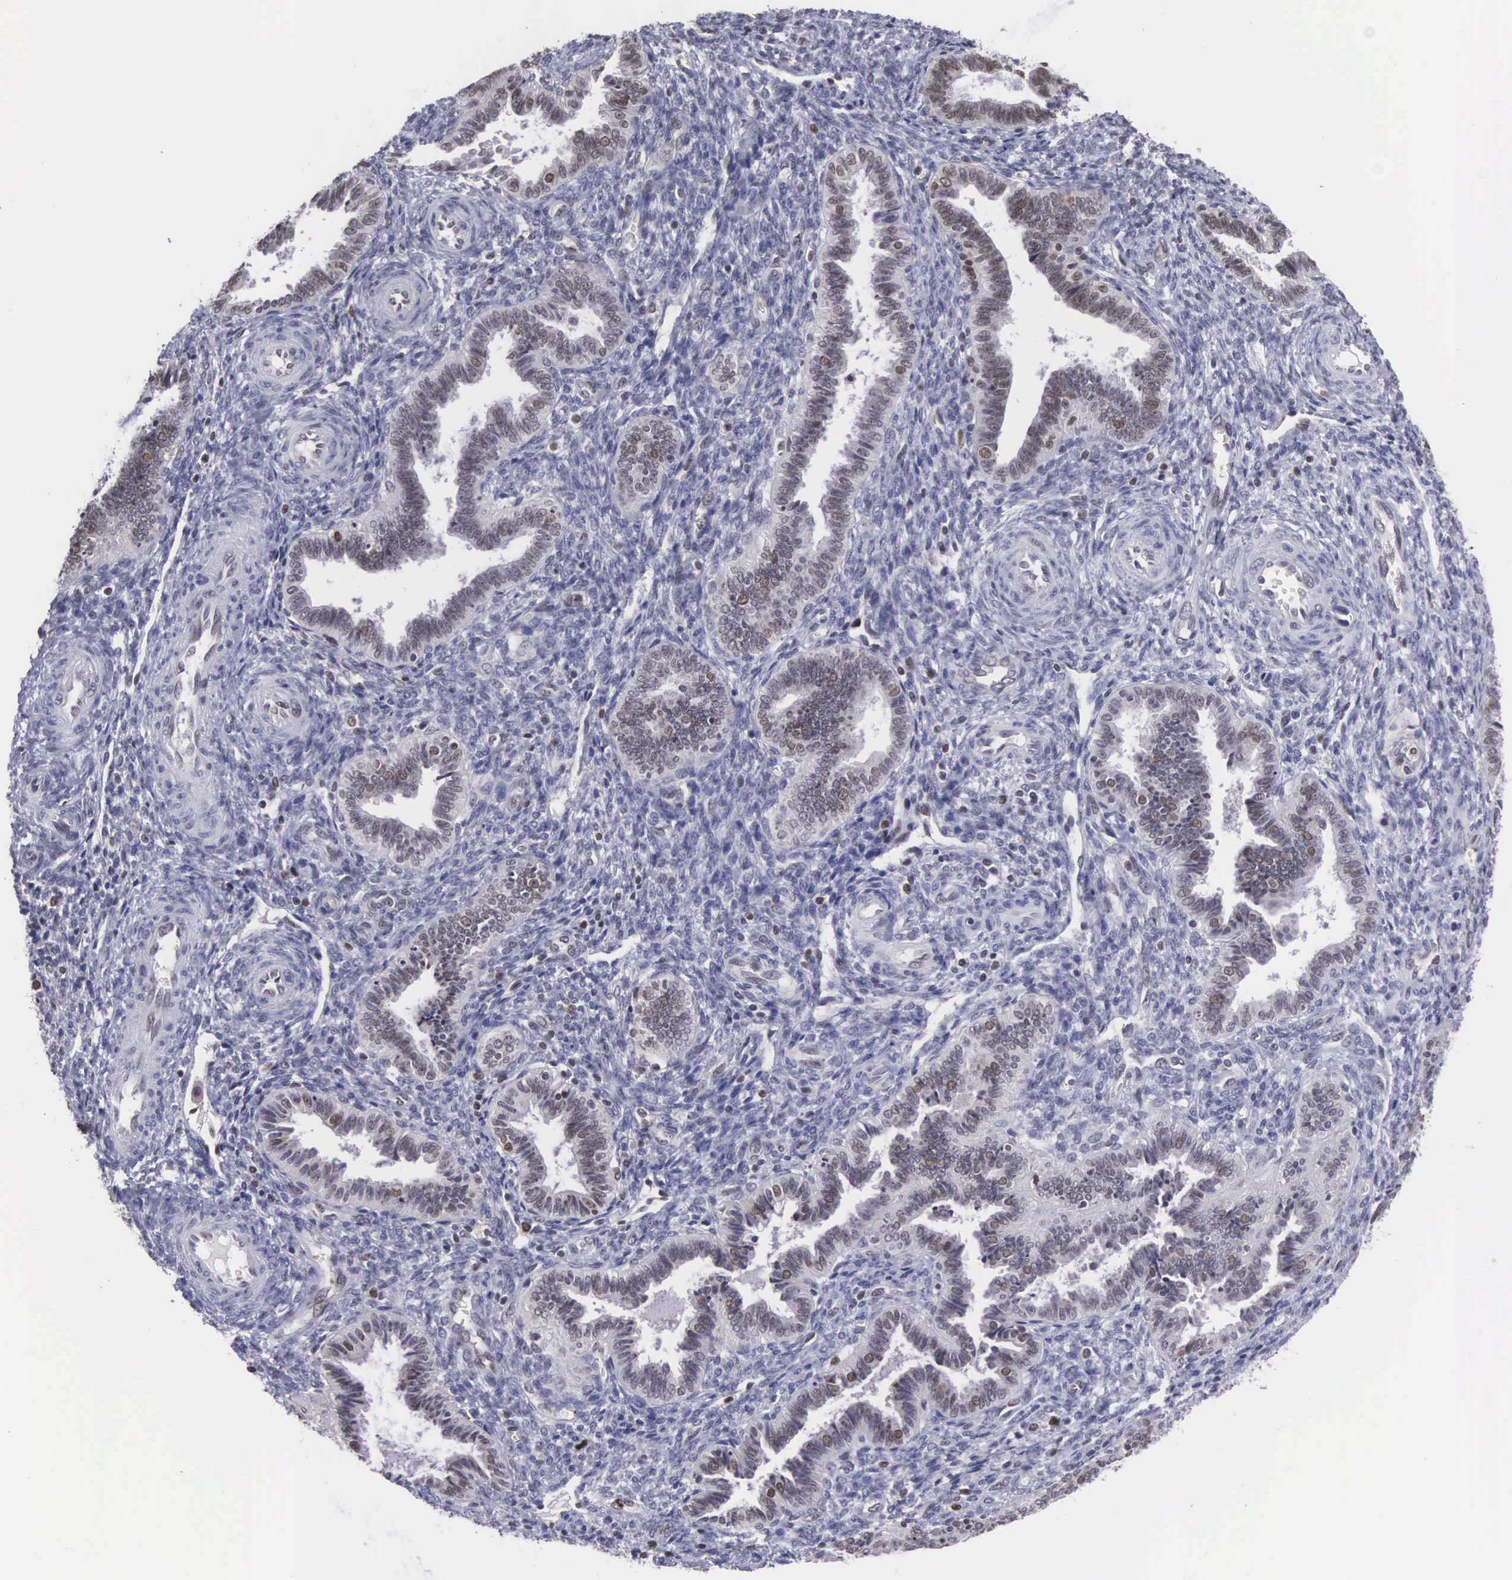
{"staining": {"intensity": "negative", "quantity": "none", "location": "none"}, "tissue": "endometrium", "cell_type": "Cells in endometrial stroma", "image_type": "normal", "snomed": [{"axis": "morphology", "description": "Normal tissue, NOS"}, {"axis": "topography", "description": "Endometrium"}], "caption": "Cells in endometrial stroma show no significant expression in unremarkable endometrium. The staining is performed using DAB brown chromogen with nuclei counter-stained in using hematoxylin.", "gene": "VRK1", "patient": {"sex": "female", "age": 36}}